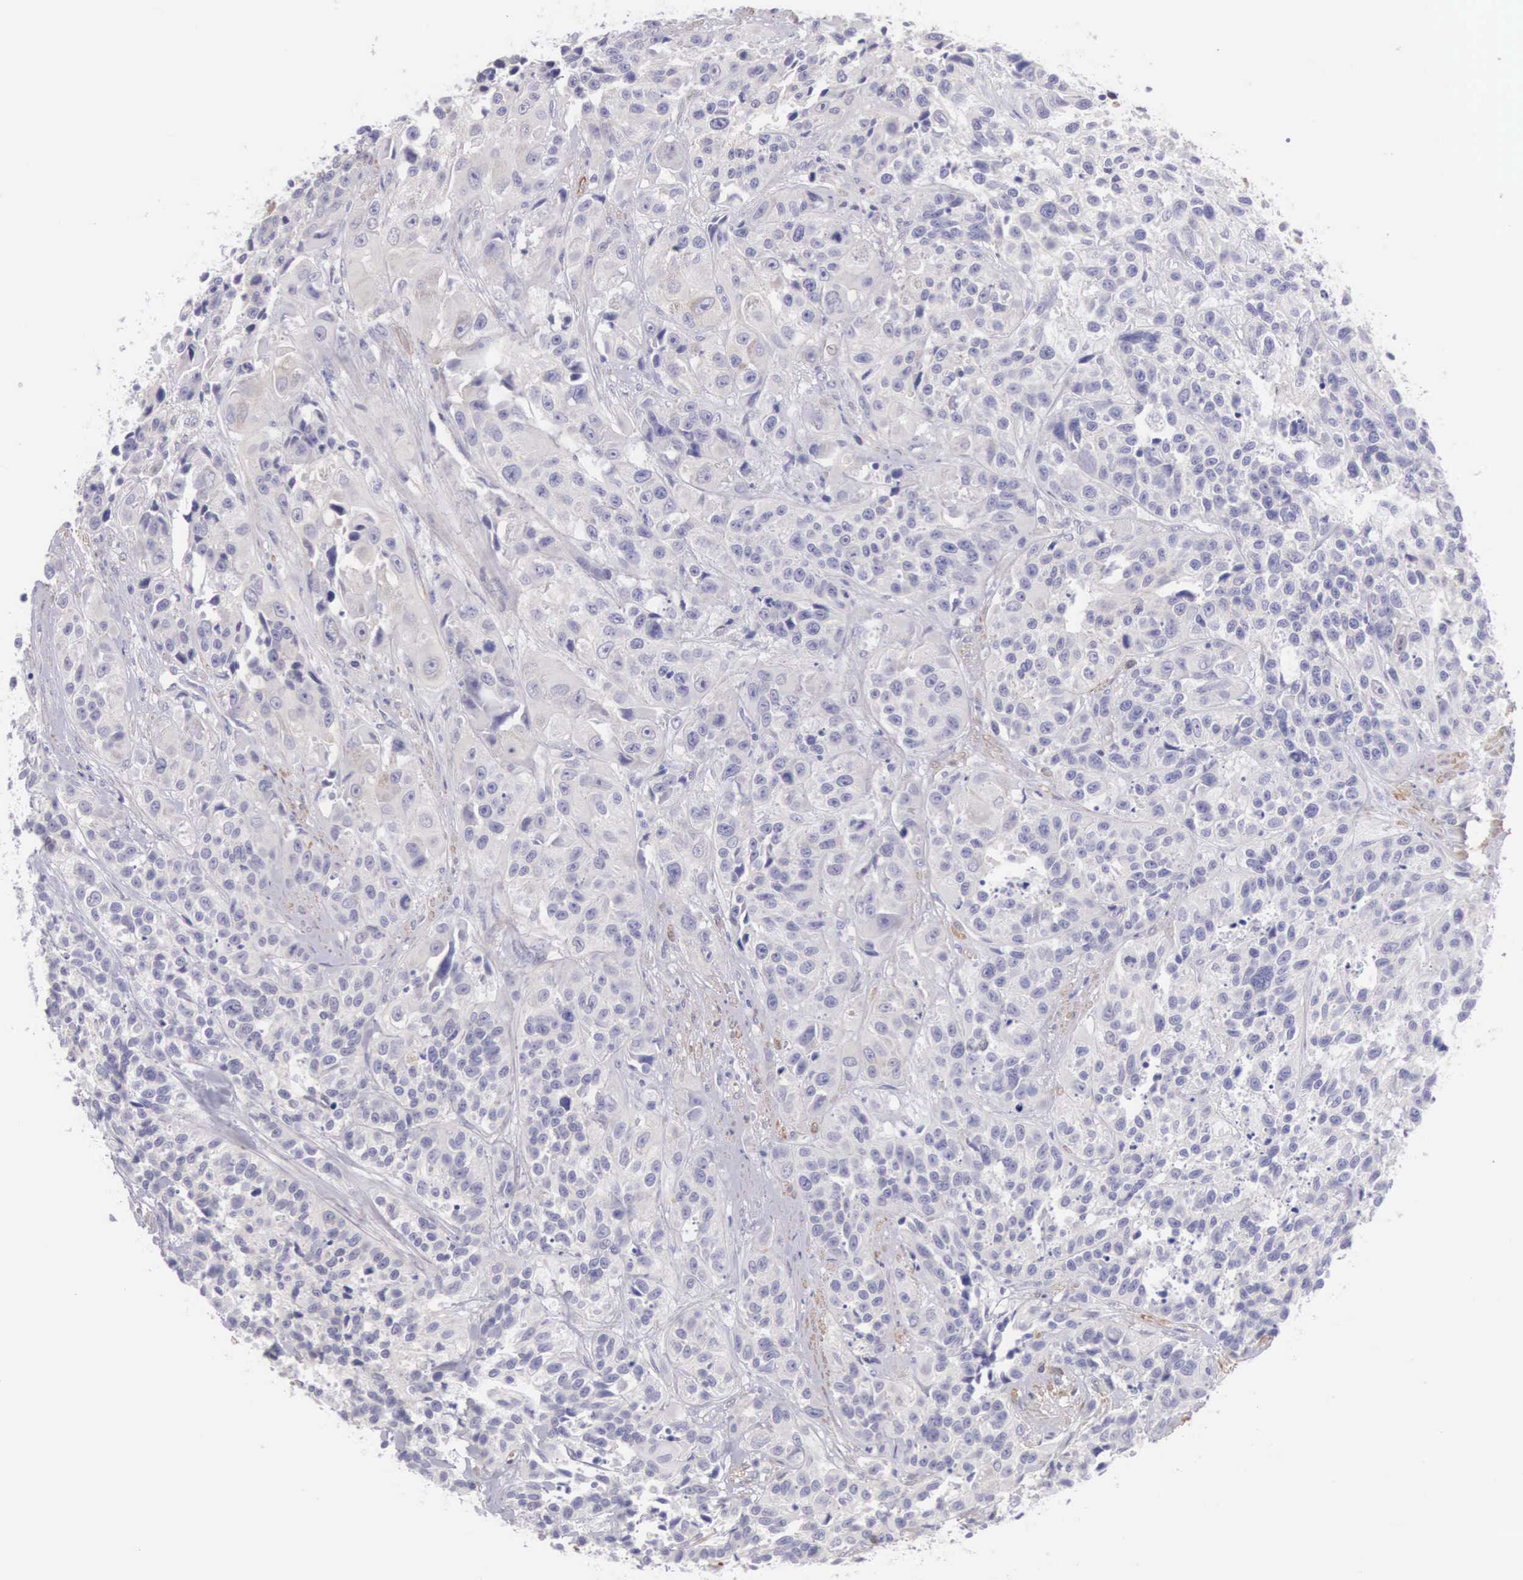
{"staining": {"intensity": "negative", "quantity": "none", "location": "none"}, "tissue": "urothelial cancer", "cell_type": "Tumor cells", "image_type": "cancer", "snomed": [{"axis": "morphology", "description": "Urothelial carcinoma, High grade"}, {"axis": "topography", "description": "Urinary bladder"}], "caption": "This is a image of immunohistochemistry (IHC) staining of urothelial cancer, which shows no expression in tumor cells.", "gene": "ARFGAP3", "patient": {"sex": "female", "age": 81}}